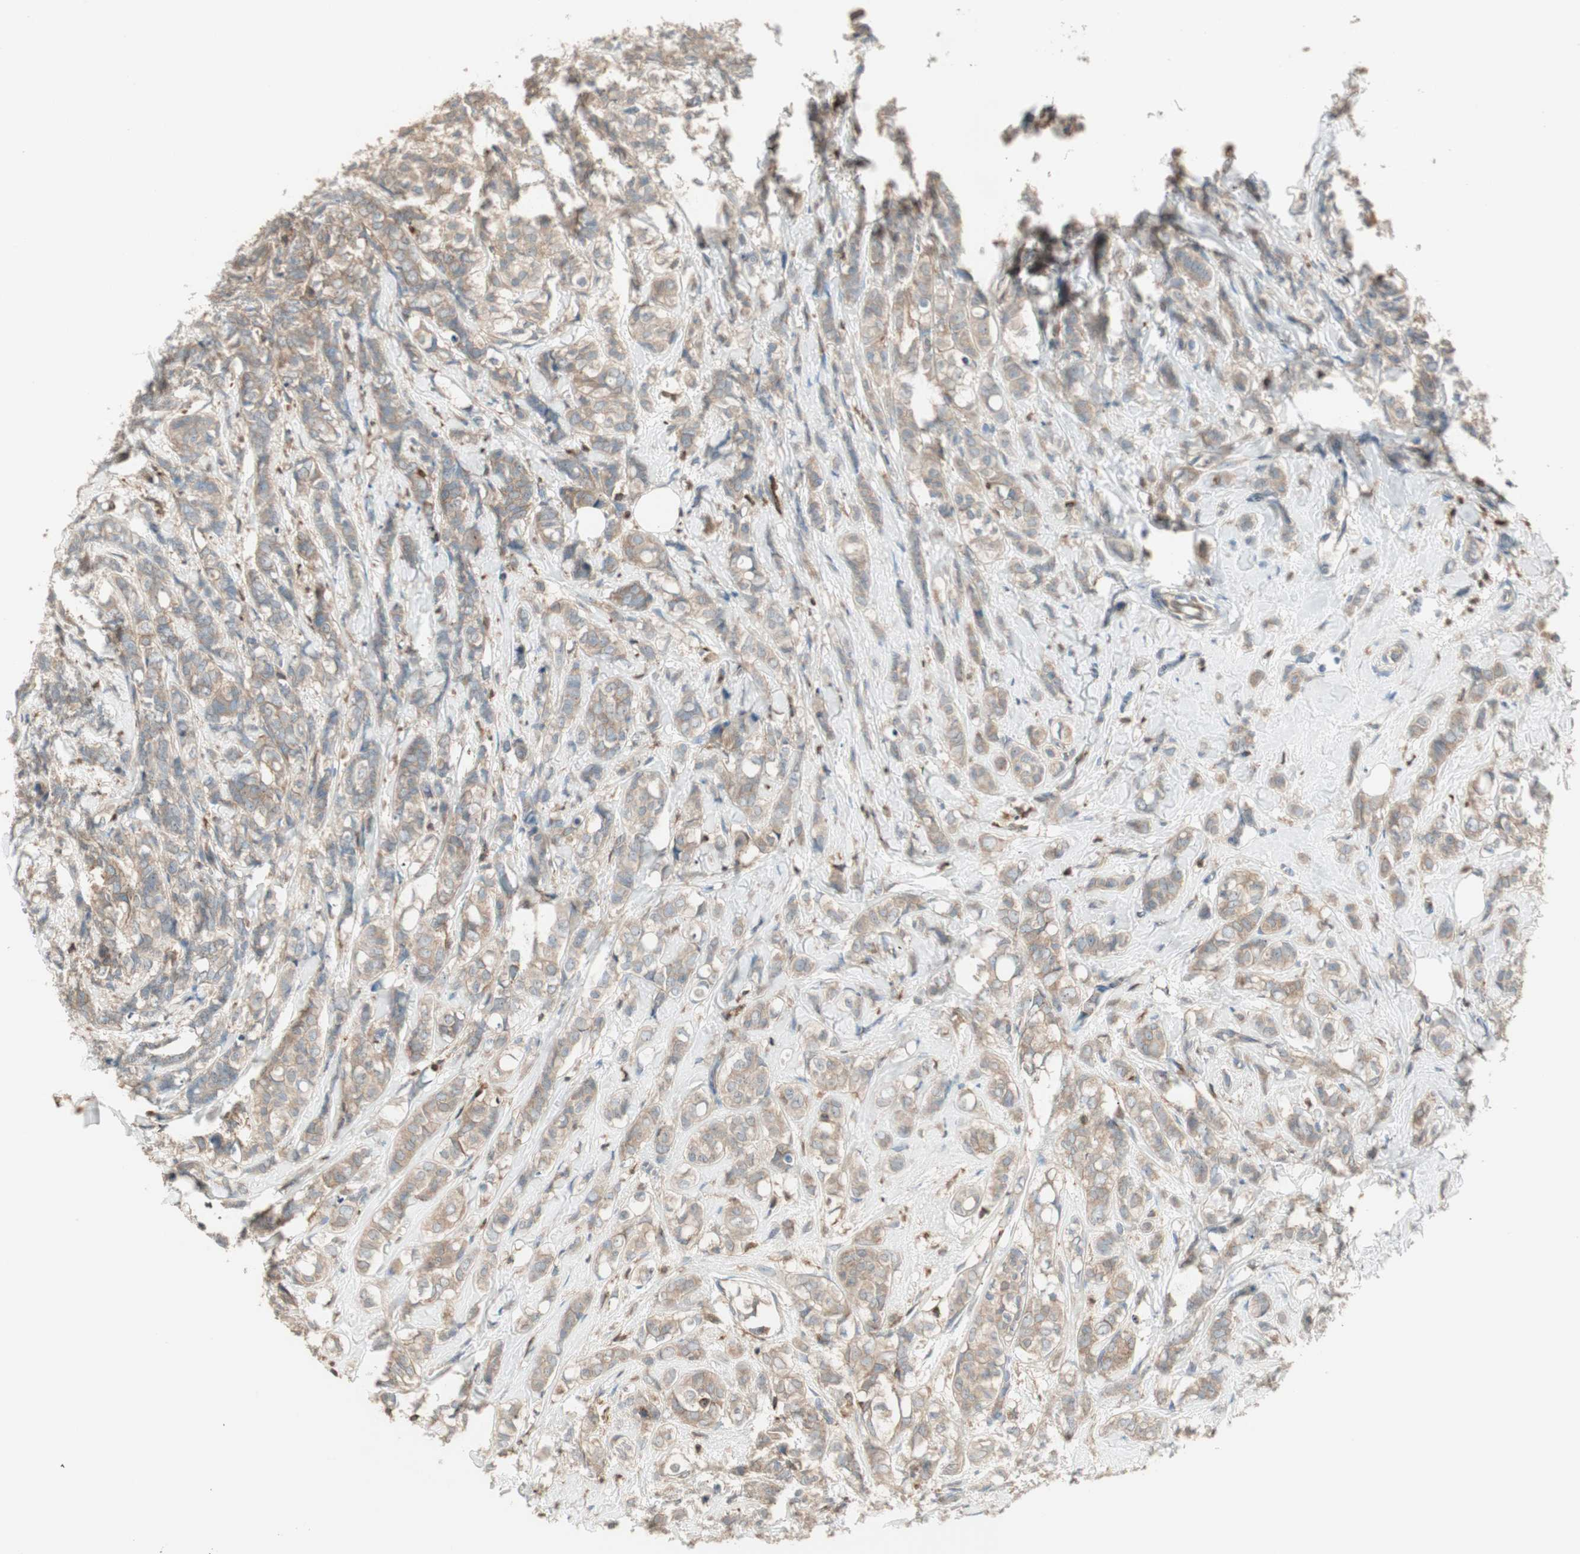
{"staining": {"intensity": "weak", "quantity": ">75%", "location": "cytoplasmic/membranous"}, "tissue": "breast cancer", "cell_type": "Tumor cells", "image_type": "cancer", "snomed": [{"axis": "morphology", "description": "Lobular carcinoma"}, {"axis": "topography", "description": "Breast"}], "caption": "A photomicrograph showing weak cytoplasmic/membranous expression in approximately >75% of tumor cells in breast cancer (lobular carcinoma), as visualized by brown immunohistochemical staining.", "gene": "CRLF3", "patient": {"sex": "female", "age": 60}}